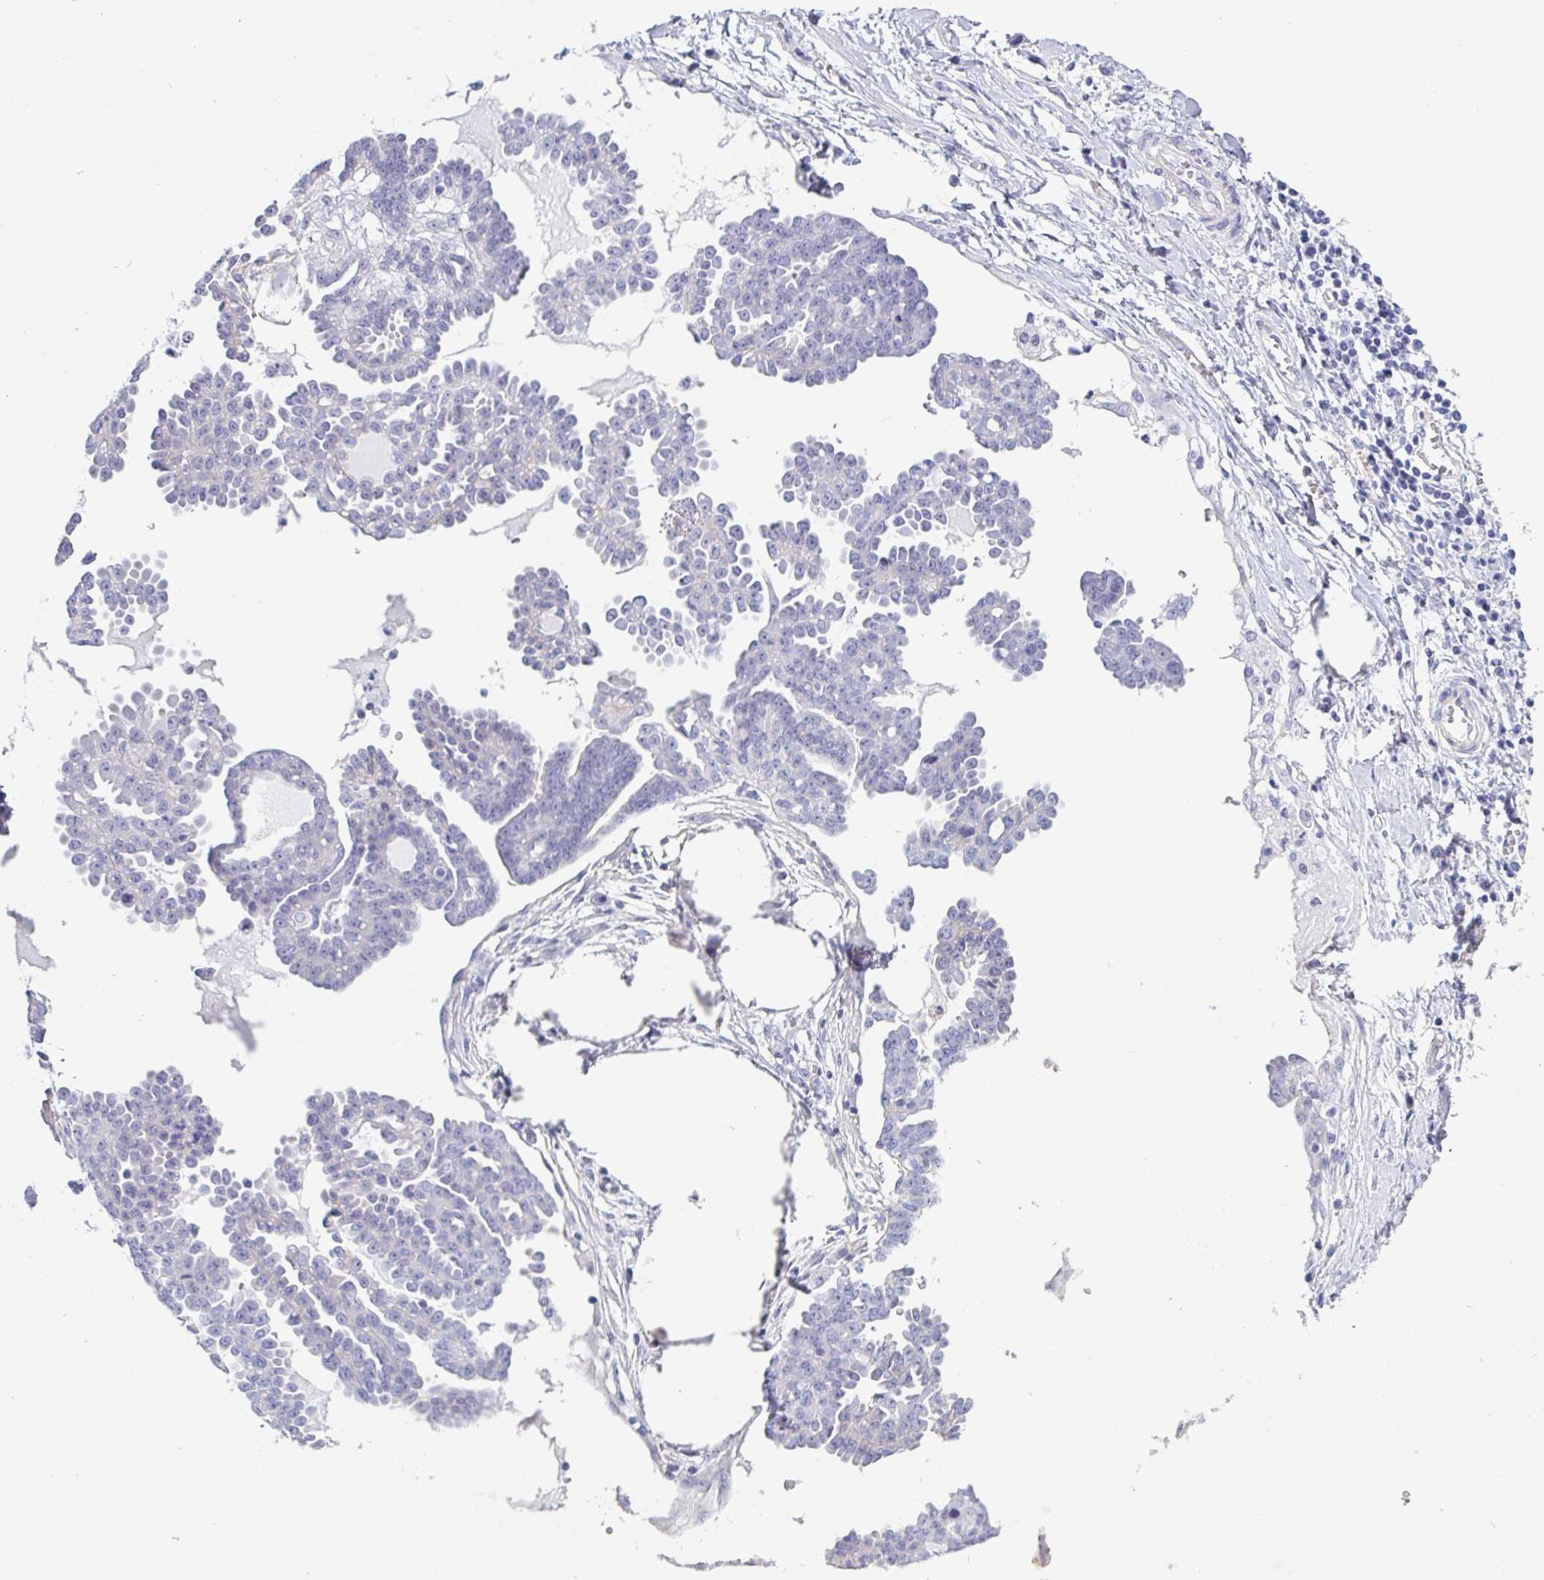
{"staining": {"intensity": "negative", "quantity": "none", "location": "none"}, "tissue": "ovarian cancer", "cell_type": "Tumor cells", "image_type": "cancer", "snomed": [{"axis": "morphology", "description": "Cystadenocarcinoma, serous, NOS"}, {"axis": "topography", "description": "Ovary"}], "caption": "IHC image of neoplastic tissue: ovarian cancer stained with DAB (3,3'-diaminobenzidine) demonstrates no significant protein positivity in tumor cells.", "gene": "PRR4", "patient": {"sex": "female", "age": 71}}